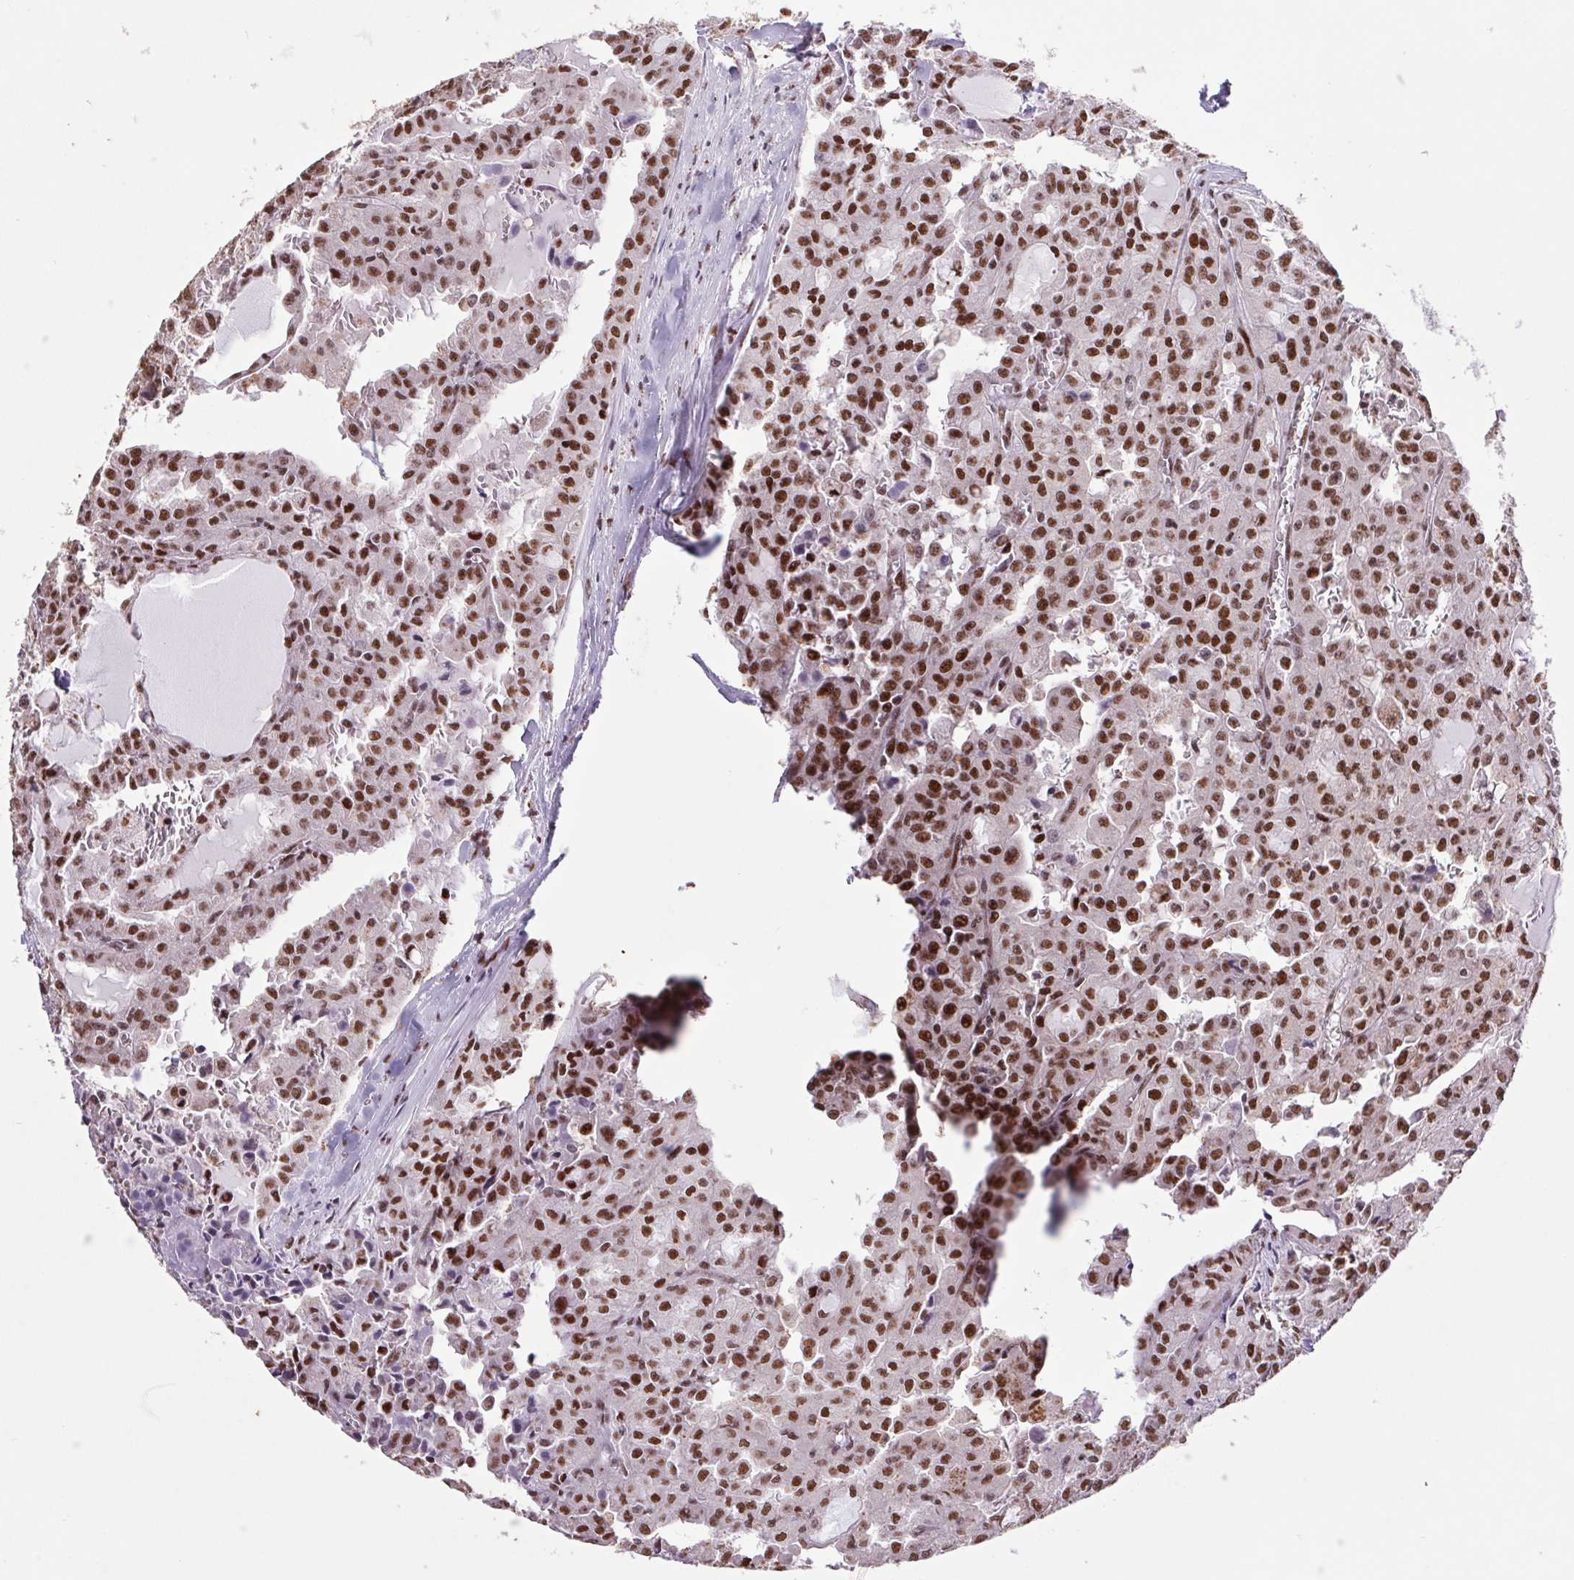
{"staining": {"intensity": "strong", "quantity": ">75%", "location": "nuclear"}, "tissue": "head and neck cancer", "cell_type": "Tumor cells", "image_type": "cancer", "snomed": [{"axis": "morphology", "description": "Adenocarcinoma, NOS"}, {"axis": "topography", "description": "Head-Neck"}], "caption": "IHC of head and neck cancer displays high levels of strong nuclear staining in about >75% of tumor cells. Immunohistochemistry stains the protein of interest in brown and the nuclei are stained blue.", "gene": "LDLRAD4", "patient": {"sex": "male", "age": 64}}